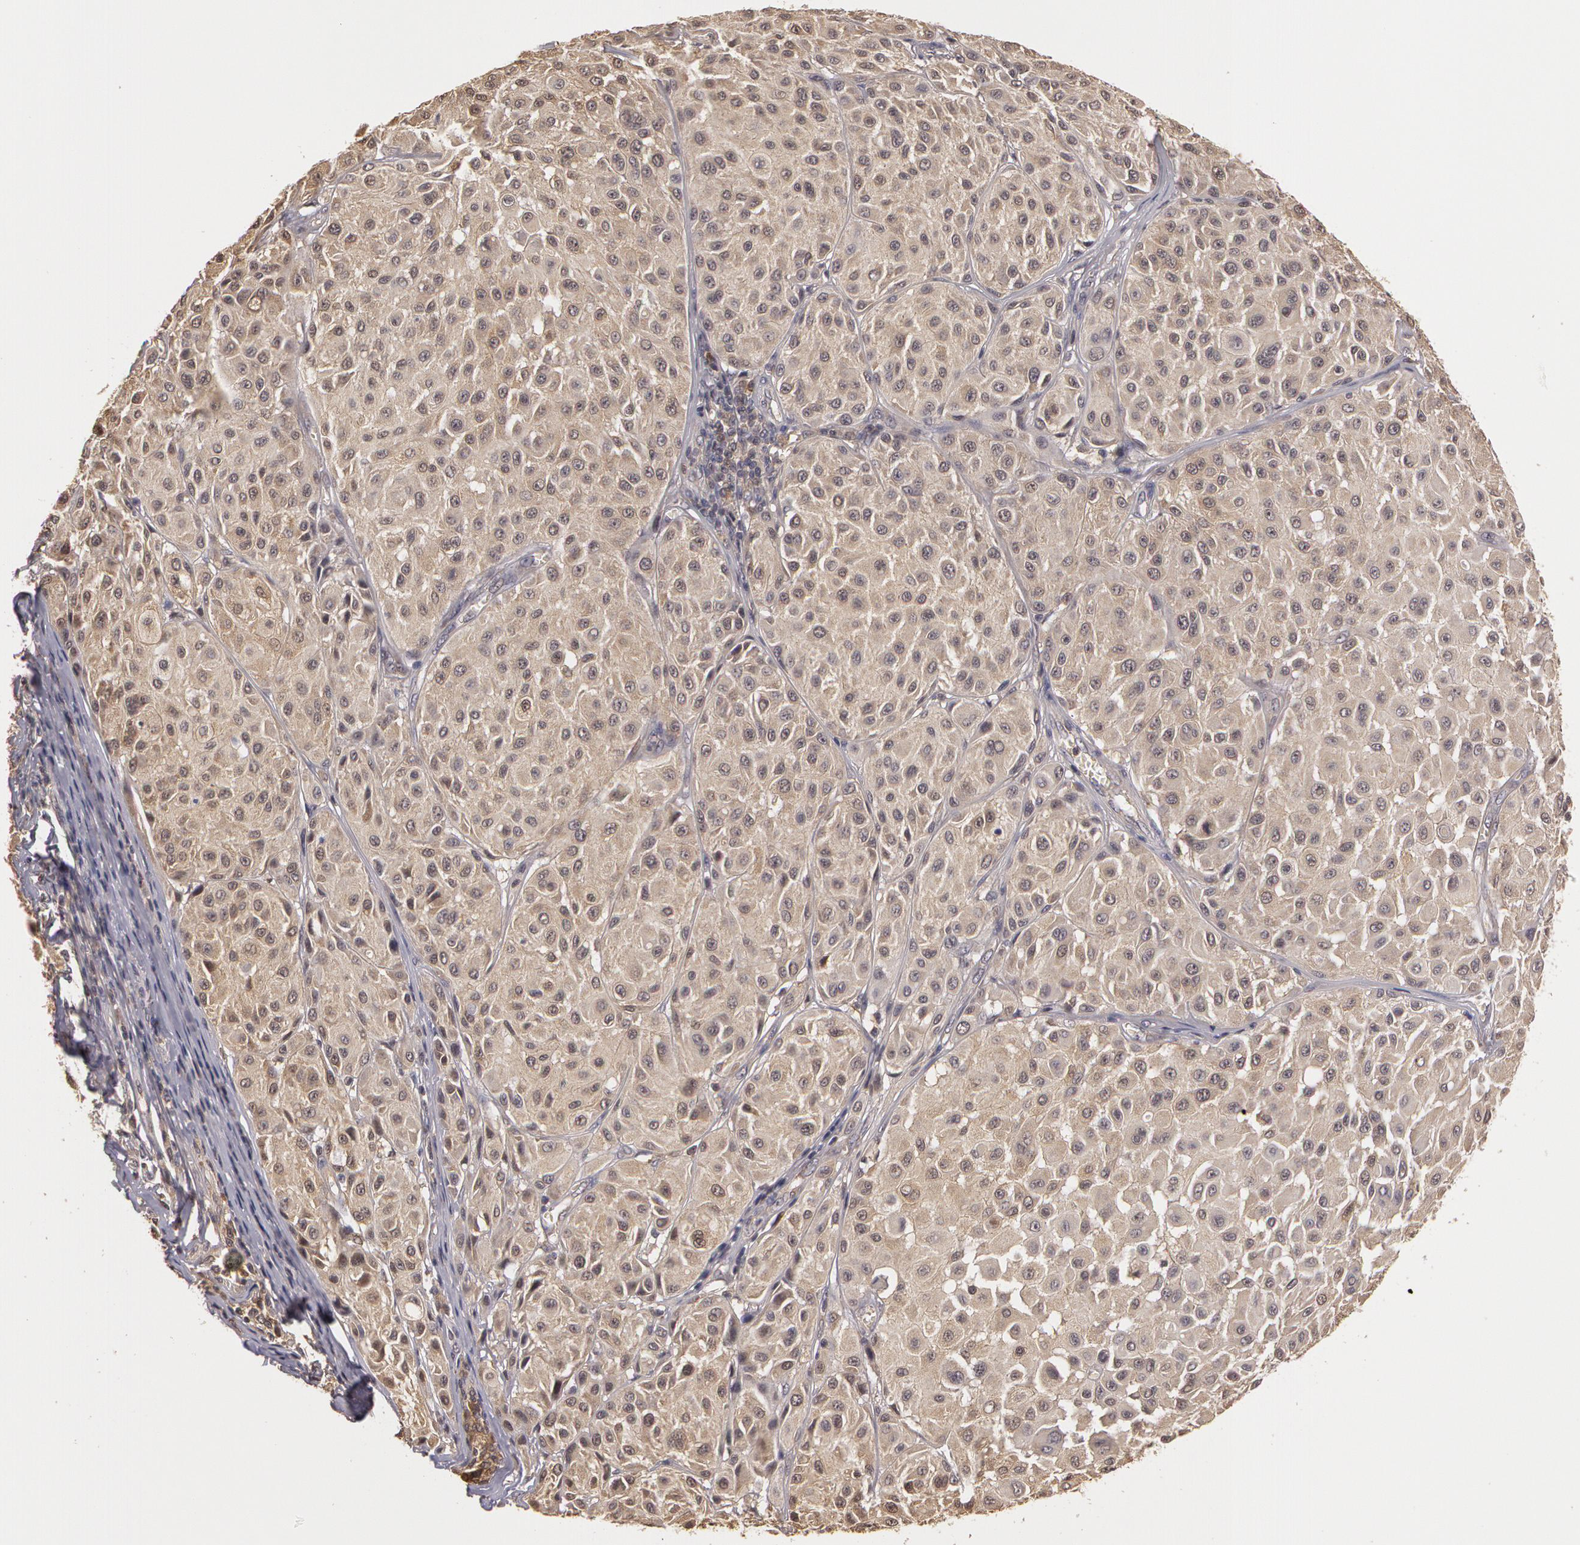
{"staining": {"intensity": "negative", "quantity": "none", "location": "none"}, "tissue": "melanoma", "cell_type": "Tumor cells", "image_type": "cancer", "snomed": [{"axis": "morphology", "description": "Malignant melanoma, NOS"}, {"axis": "topography", "description": "Skin"}], "caption": "Human malignant melanoma stained for a protein using immunohistochemistry (IHC) shows no expression in tumor cells.", "gene": "AHSA1", "patient": {"sex": "male", "age": 36}}